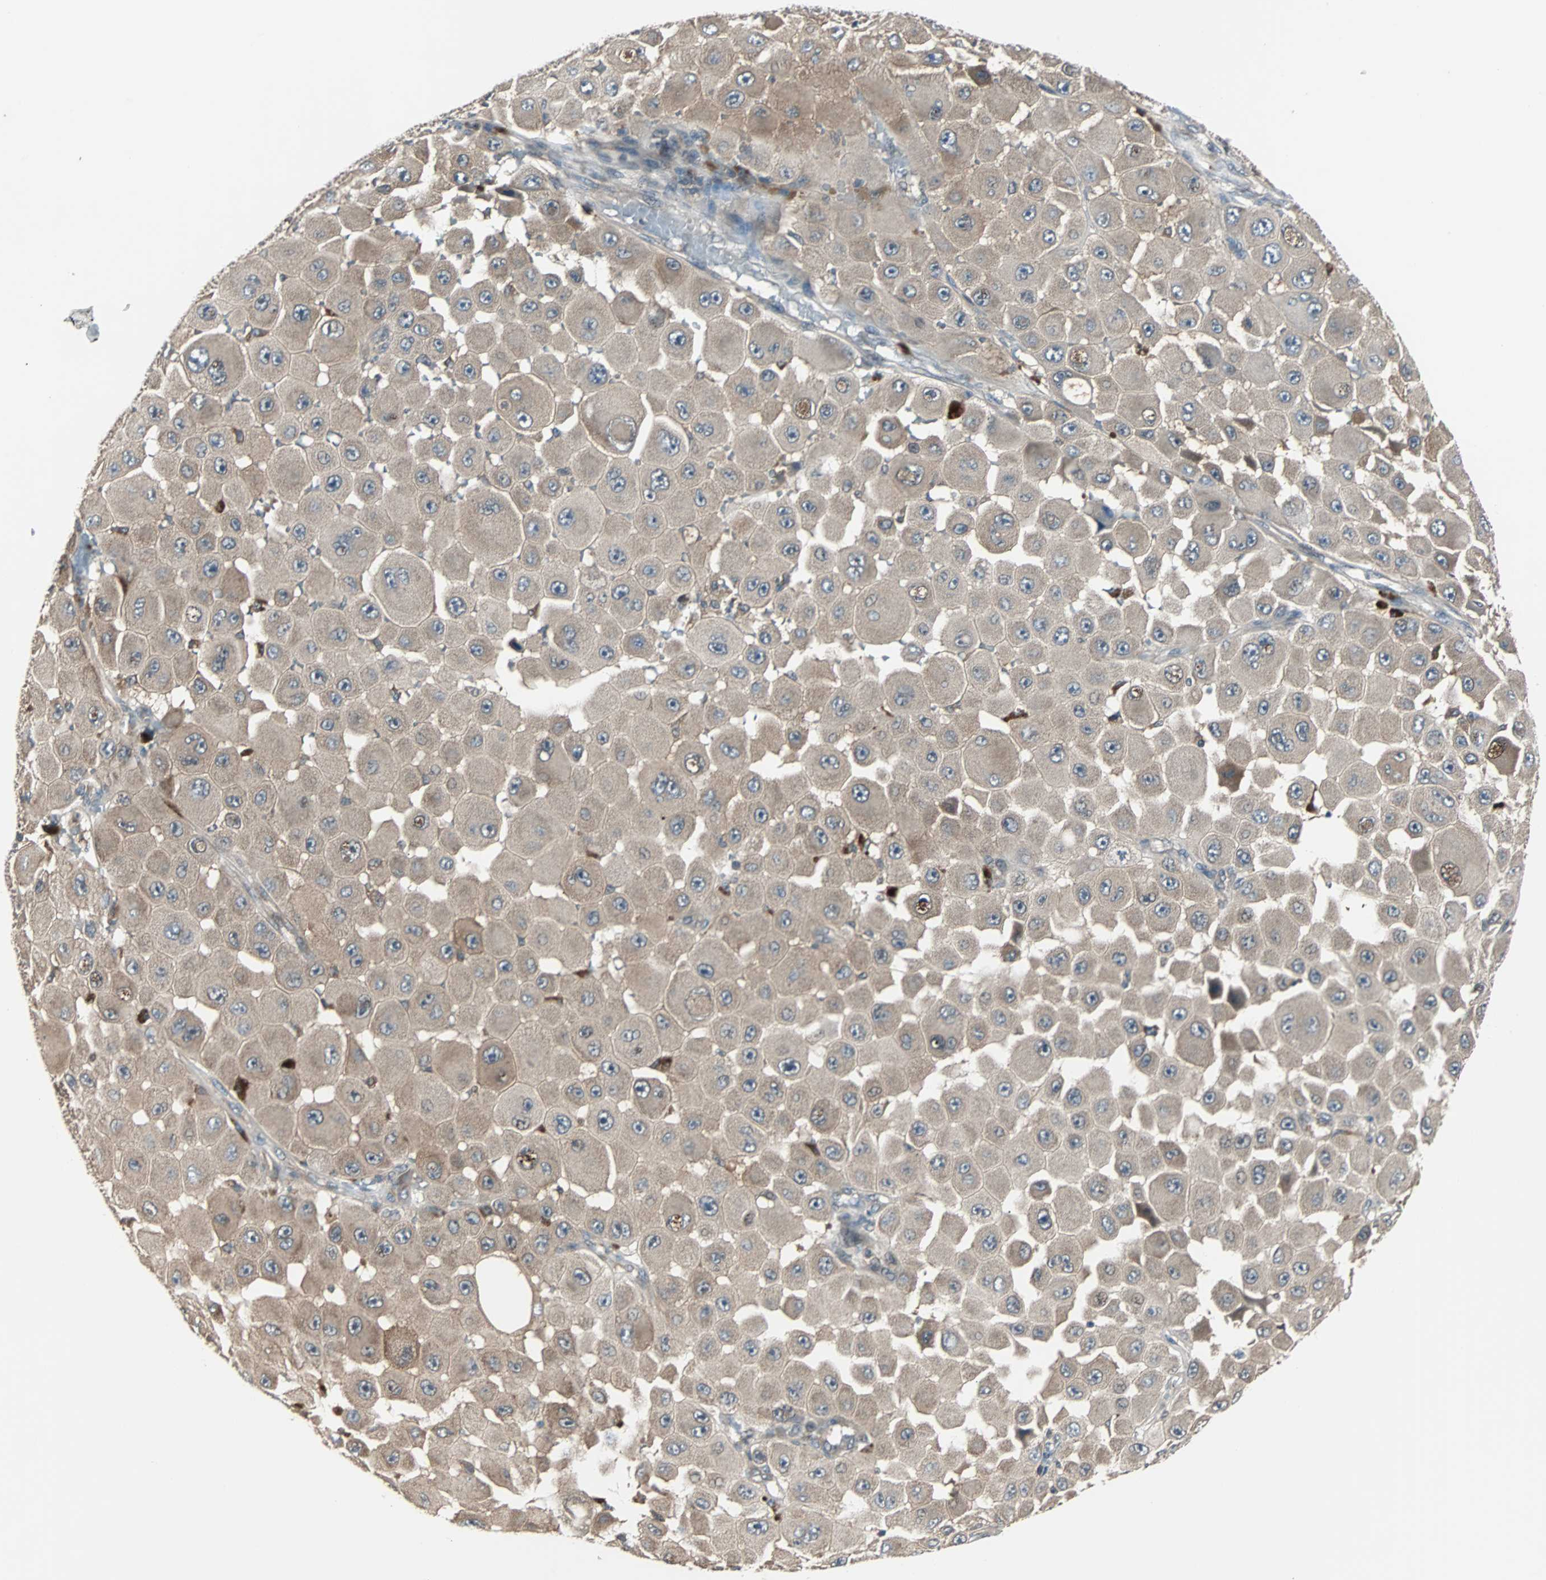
{"staining": {"intensity": "moderate", "quantity": ">75%", "location": "cytoplasmic/membranous"}, "tissue": "melanoma", "cell_type": "Tumor cells", "image_type": "cancer", "snomed": [{"axis": "morphology", "description": "Malignant melanoma, NOS"}, {"axis": "topography", "description": "Skin"}], "caption": "Melanoma stained for a protein displays moderate cytoplasmic/membranous positivity in tumor cells.", "gene": "ARF1", "patient": {"sex": "female", "age": 81}}